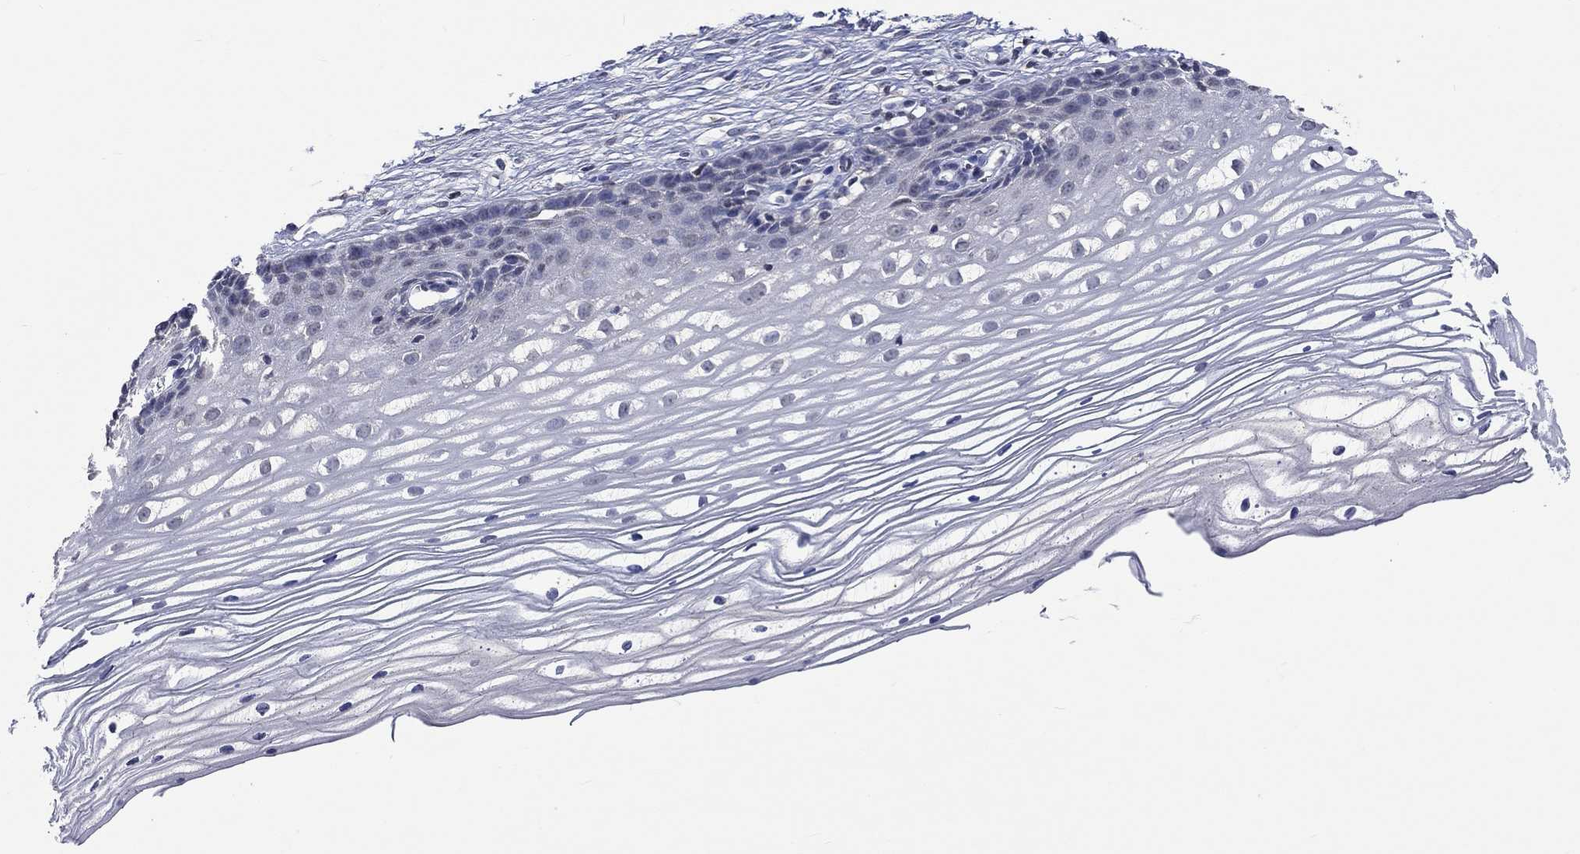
{"staining": {"intensity": "negative", "quantity": "none", "location": "none"}, "tissue": "cervix", "cell_type": "Glandular cells", "image_type": "normal", "snomed": [{"axis": "morphology", "description": "Normal tissue, NOS"}, {"axis": "topography", "description": "Cervix"}], "caption": "Normal cervix was stained to show a protein in brown. There is no significant staining in glandular cells. Brightfield microscopy of immunohistochemistry stained with DAB (brown) and hematoxylin (blue), captured at high magnification.", "gene": "ZBTB18", "patient": {"sex": "female", "age": 40}}